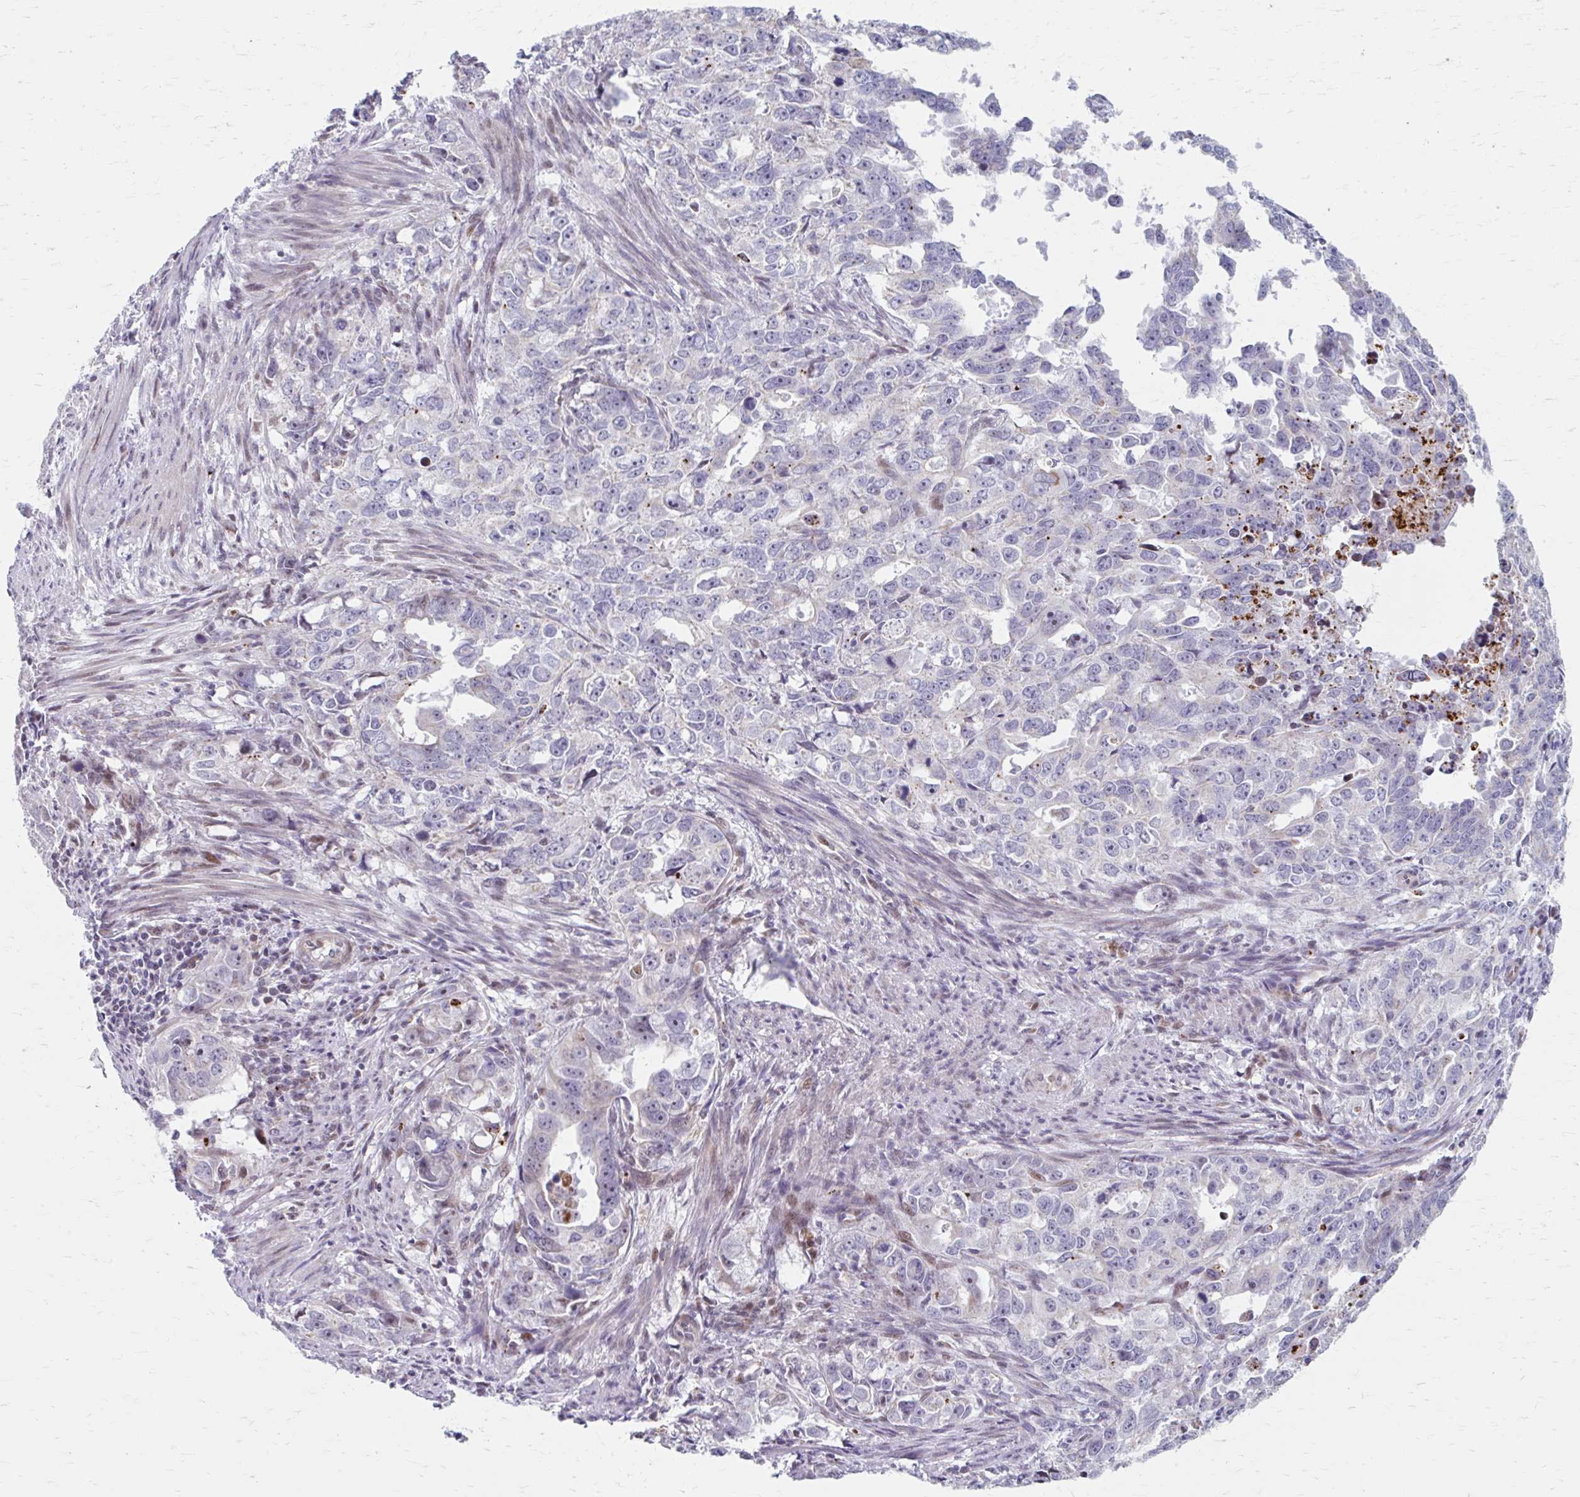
{"staining": {"intensity": "negative", "quantity": "none", "location": "none"}, "tissue": "endometrial cancer", "cell_type": "Tumor cells", "image_type": "cancer", "snomed": [{"axis": "morphology", "description": "Adenocarcinoma, NOS"}, {"axis": "topography", "description": "Endometrium"}], "caption": "Endometrial adenocarcinoma was stained to show a protein in brown. There is no significant positivity in tumor cells.", "gene": "BEAN1", "patient": {"sex": "female", "age": 65}}